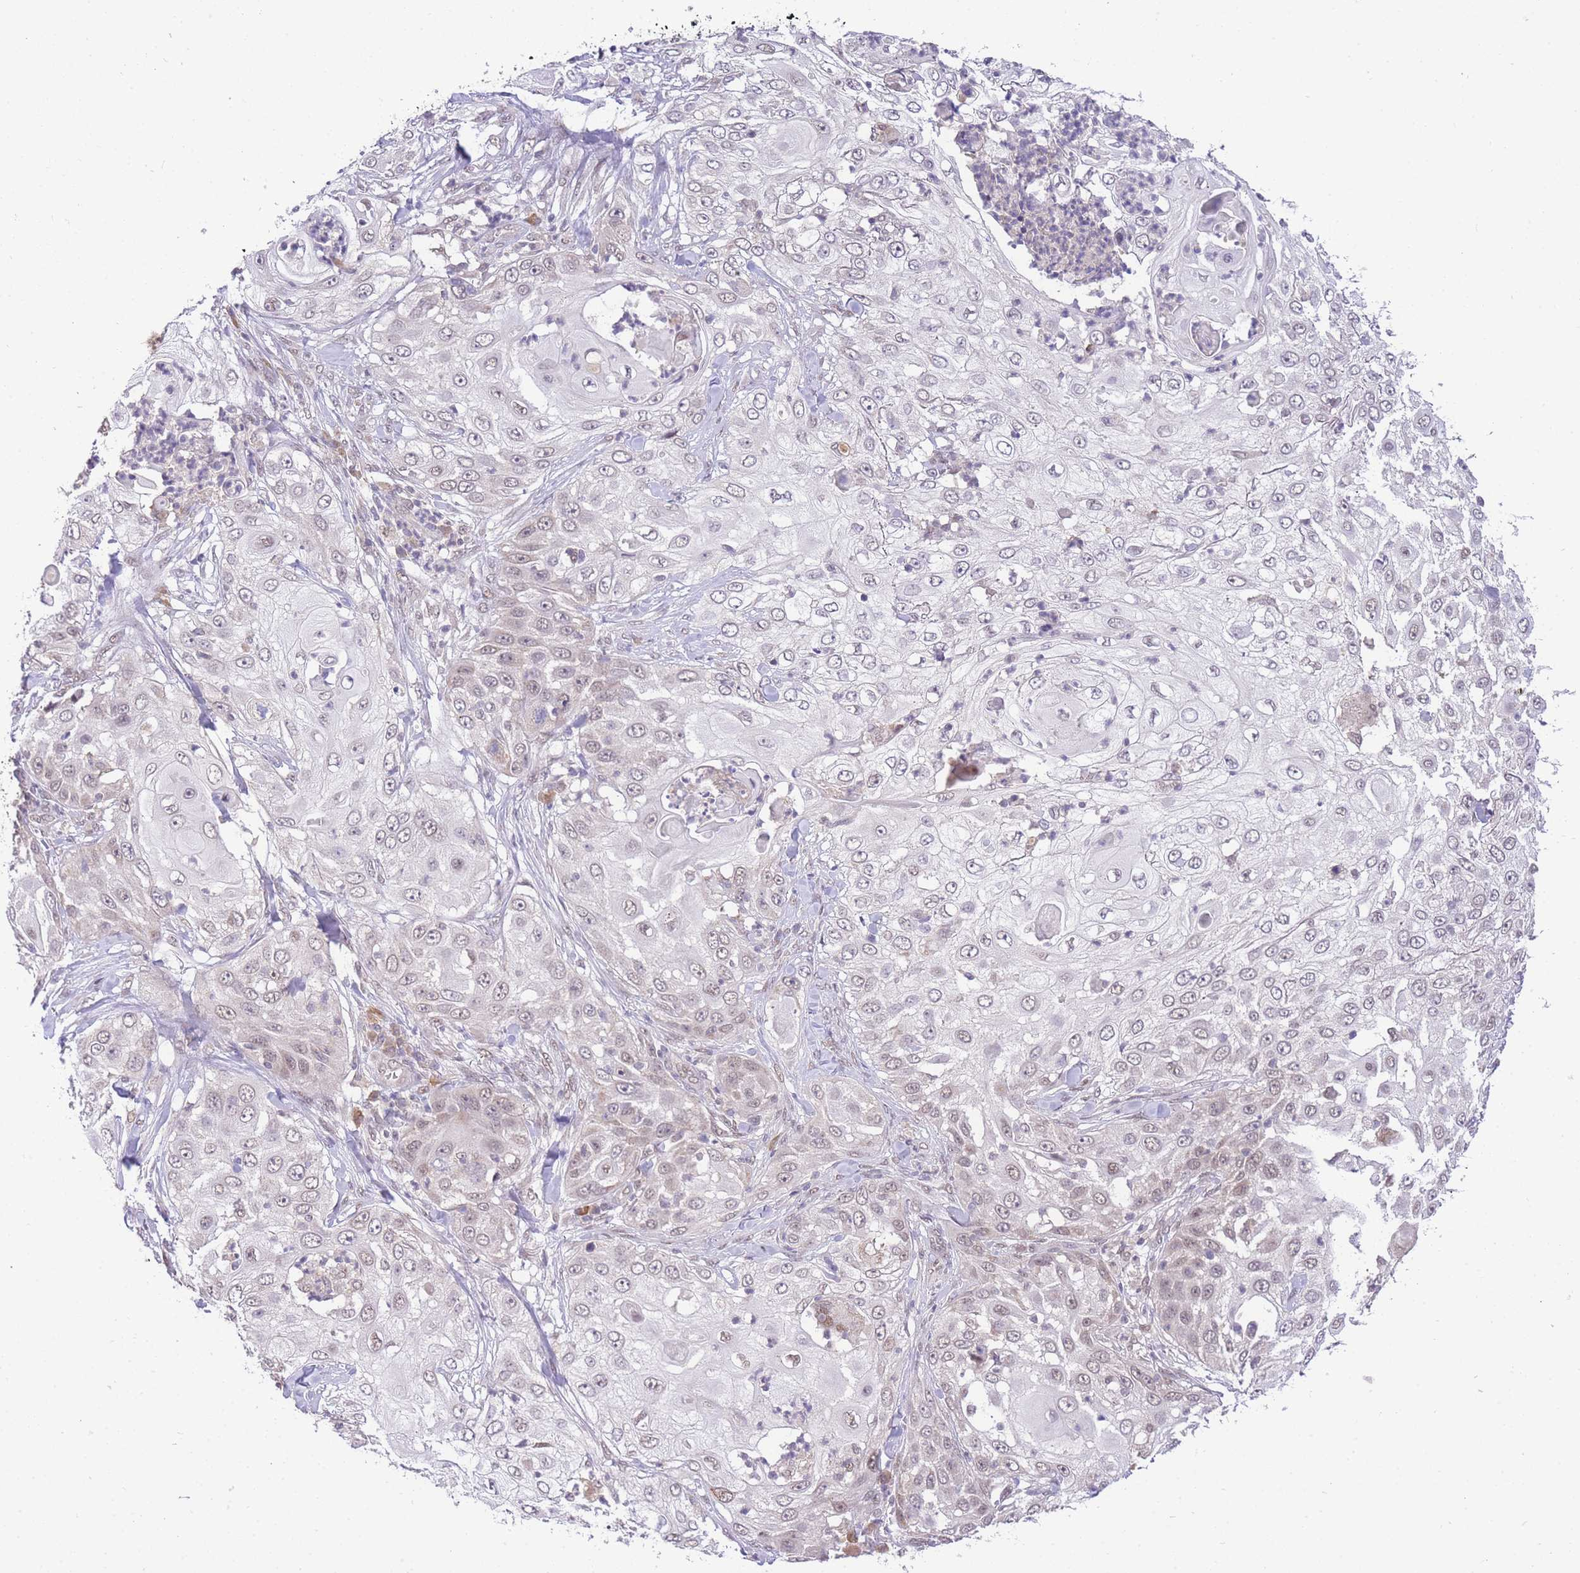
{"staining": {"intensity": "weak", "quantity": "<25%", "location": "nuclear"}, "tissue": "skin cancer", "cell_type": "Tumor cells", "image_type": "cancer", "snomed": [{"axis": "morphology", "description": "Squamous cell carcinoma, NOS"}, {"axis": "topography", "description": "Skin"}], "caption": "Immunohistochemistry of skin cancer displays no positivity in tumor cells.", "gene": "PUS10", "patient": {"sex": "female", "age": 44}}